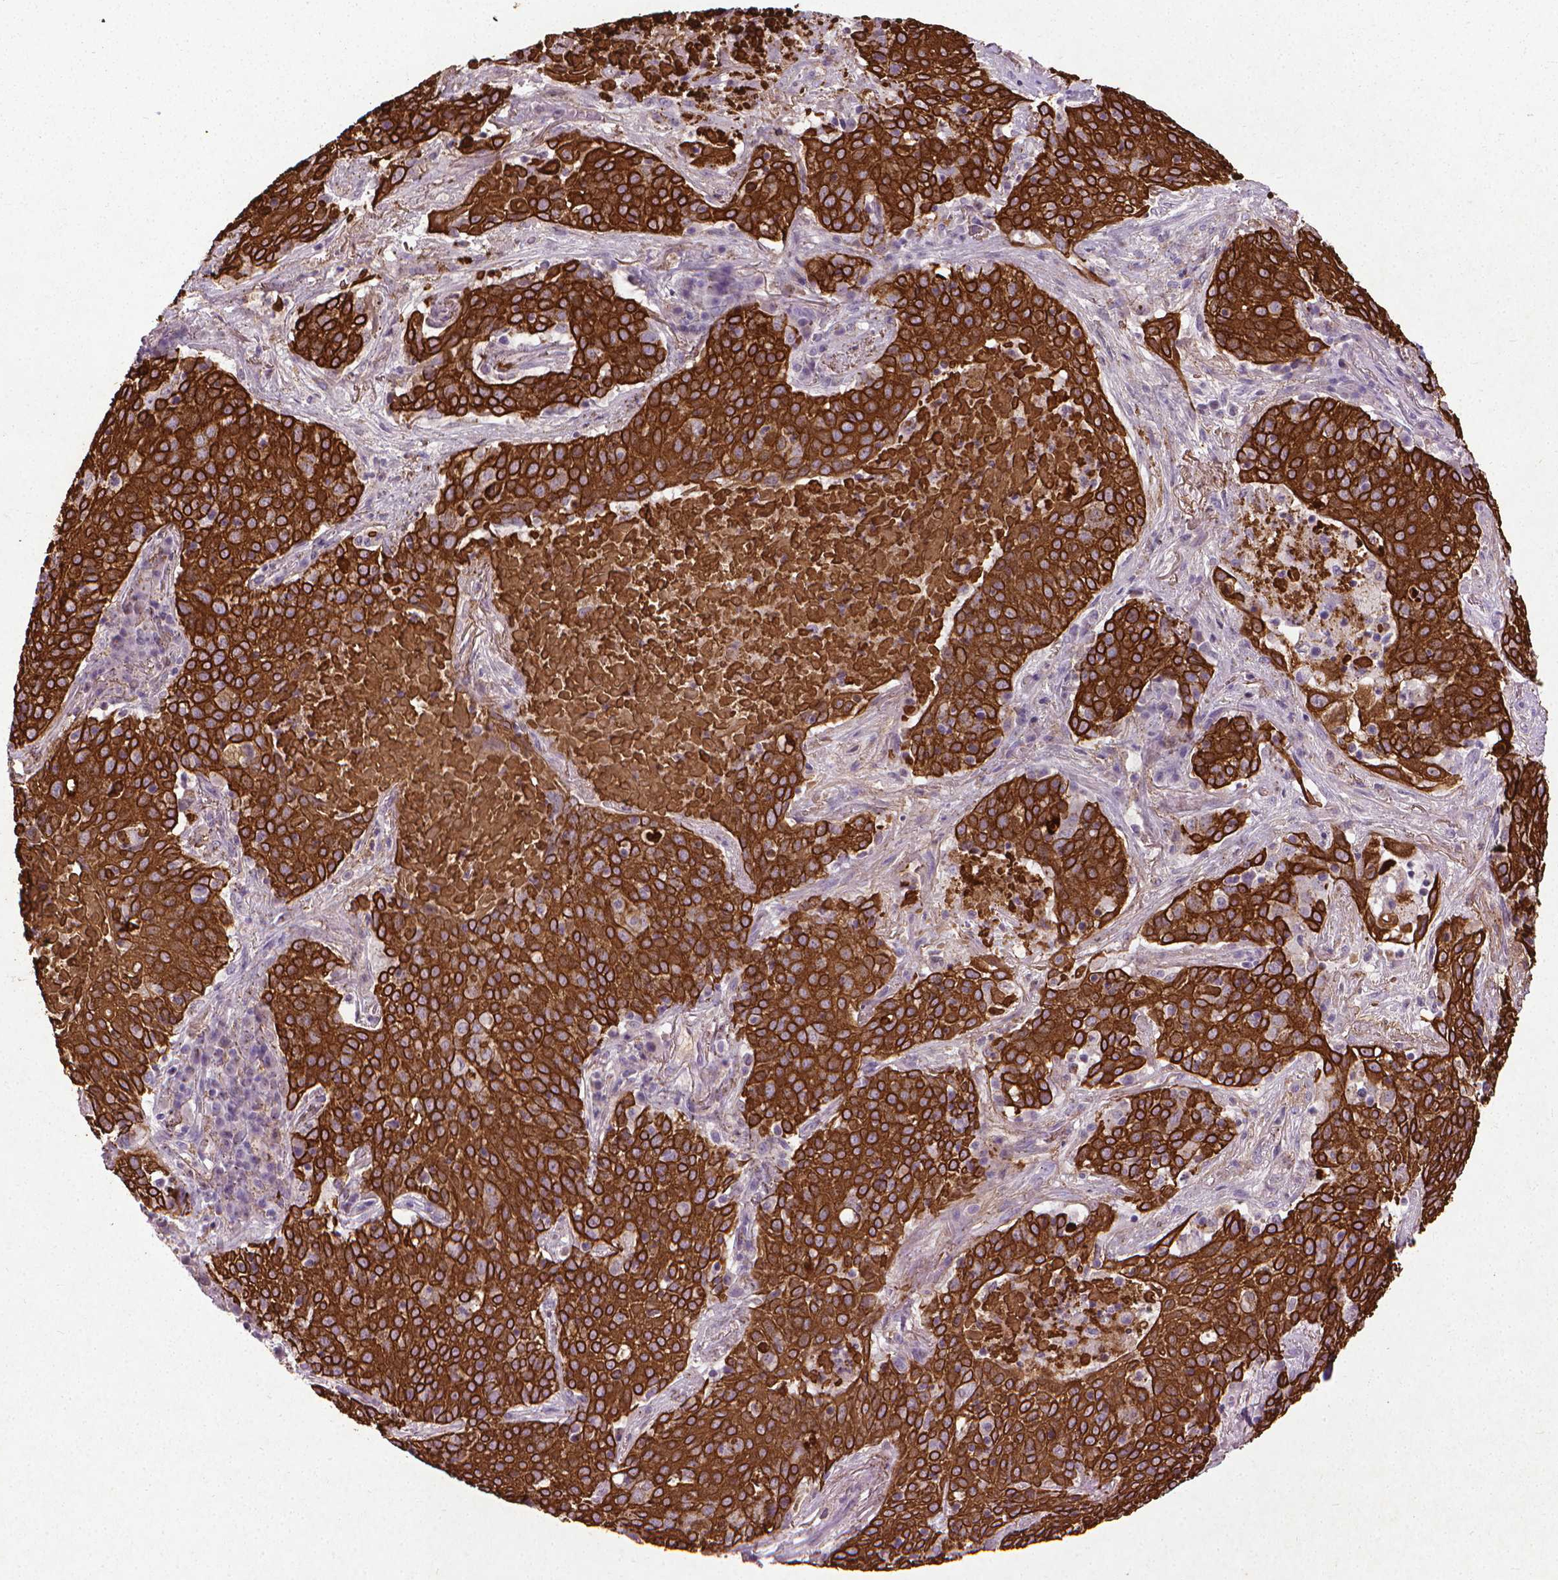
{"staining": {"intensity": "strong", "quantity": ">75%", "location": "cytoplasmic/membranous"}, "tissue": "lung cancer", "cell_type": "Tumor cells", "image_type": "cancer", "snomed": [{"axis": "morphology", "description": "Squamous cell carcinoma, NOS"}, {"axis": "topography", "description": "Lung"}], "caption": "Strong cytoplasmic/membranous expression for a protein is identified in approximately >75% of tumor cells of squamous cell carcinoma (lung) using IHC.", "gene": "KRT5", "patient": {"sex": "male", "age": 82}}